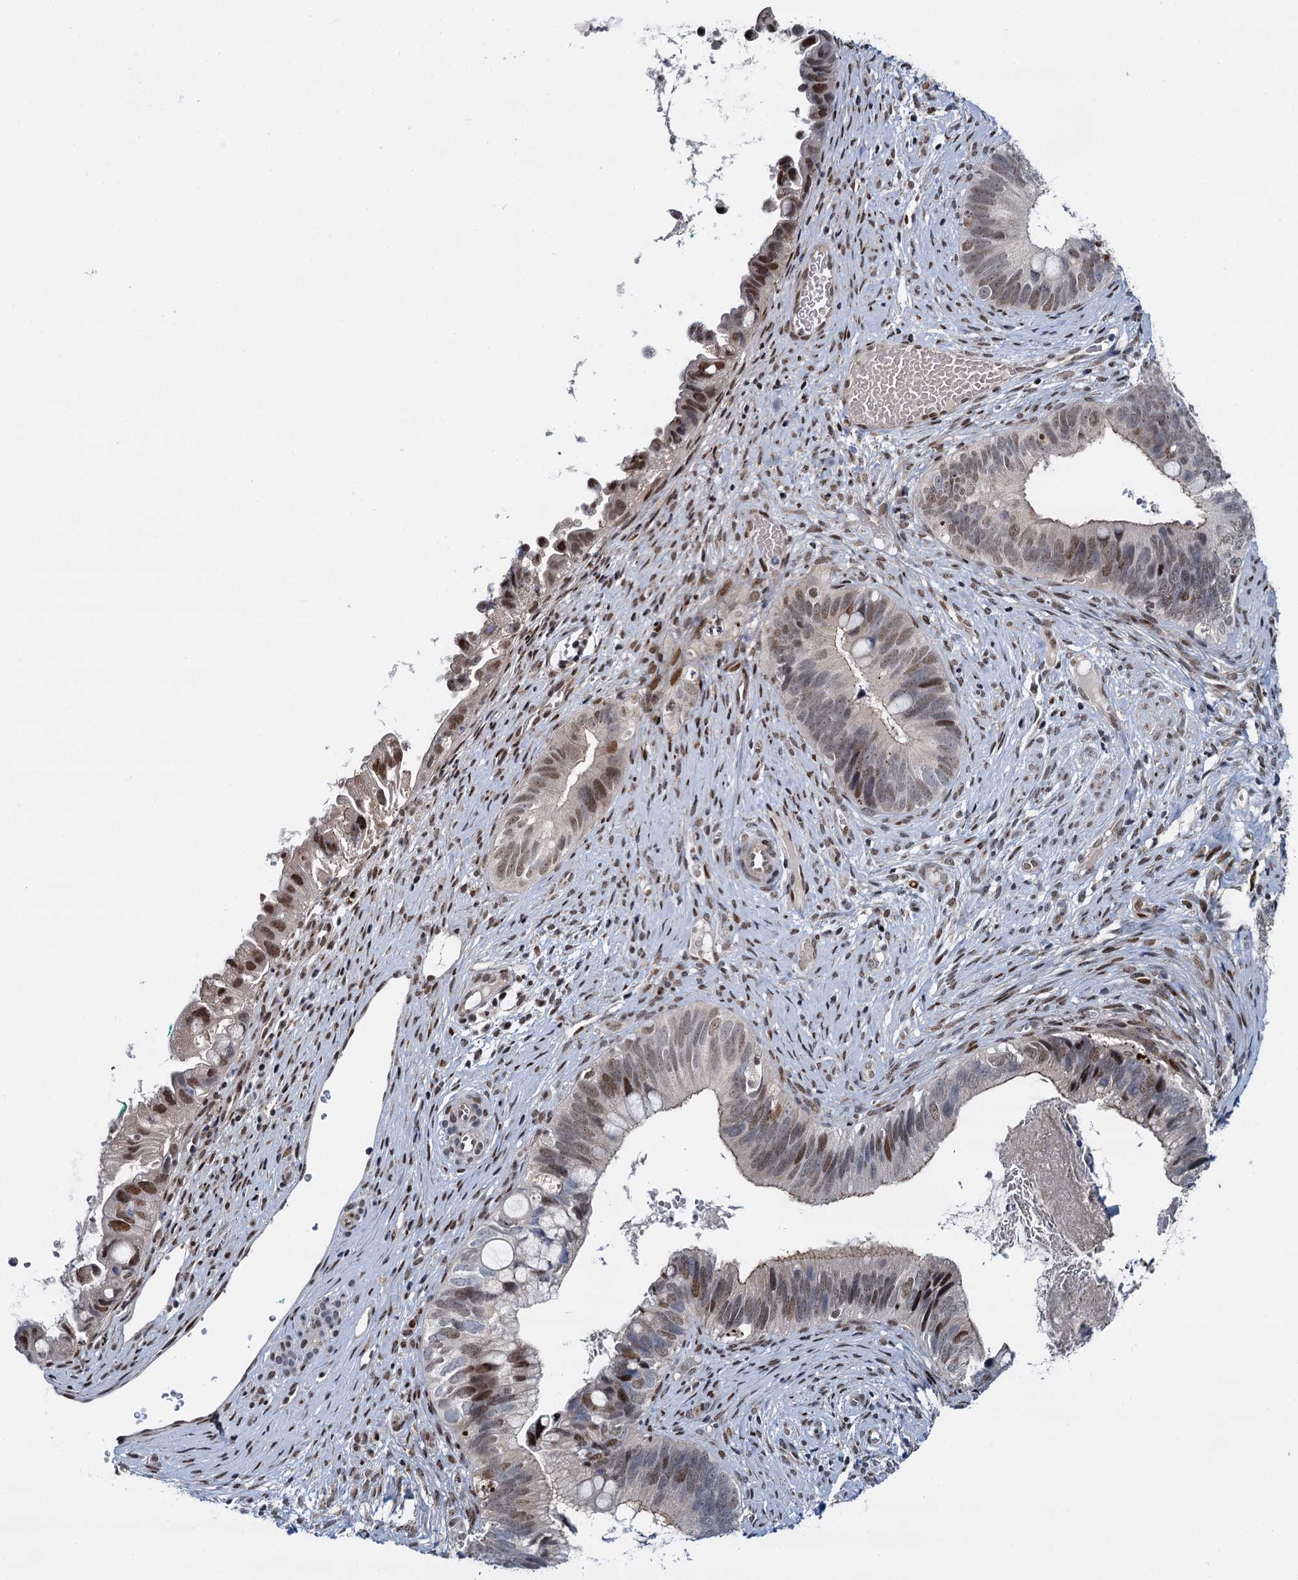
{"staining": {"intensity": "moderate", "quantity": "25%-75%", "location": "nuclear"}, "tissue": "cervical cancer", "cell_type": "Tumor cells", "image_type": "cancer", "snomed": [{"axis": "morphology", "description": "Adenocarcinoma, NOS"}, {"axis": "topography", "description": "Cervix"}], "caption": "A brown stain shows moderate nuclear staining of a protein in cervical adenocarcinoma tumor cells. (DAB (3,3'-diaminobenzidine) IHC, brown staining for protein, blue staining for nuclei).", "gene": "RUFY2", "patient": {"sex": "female", "age": 42}}